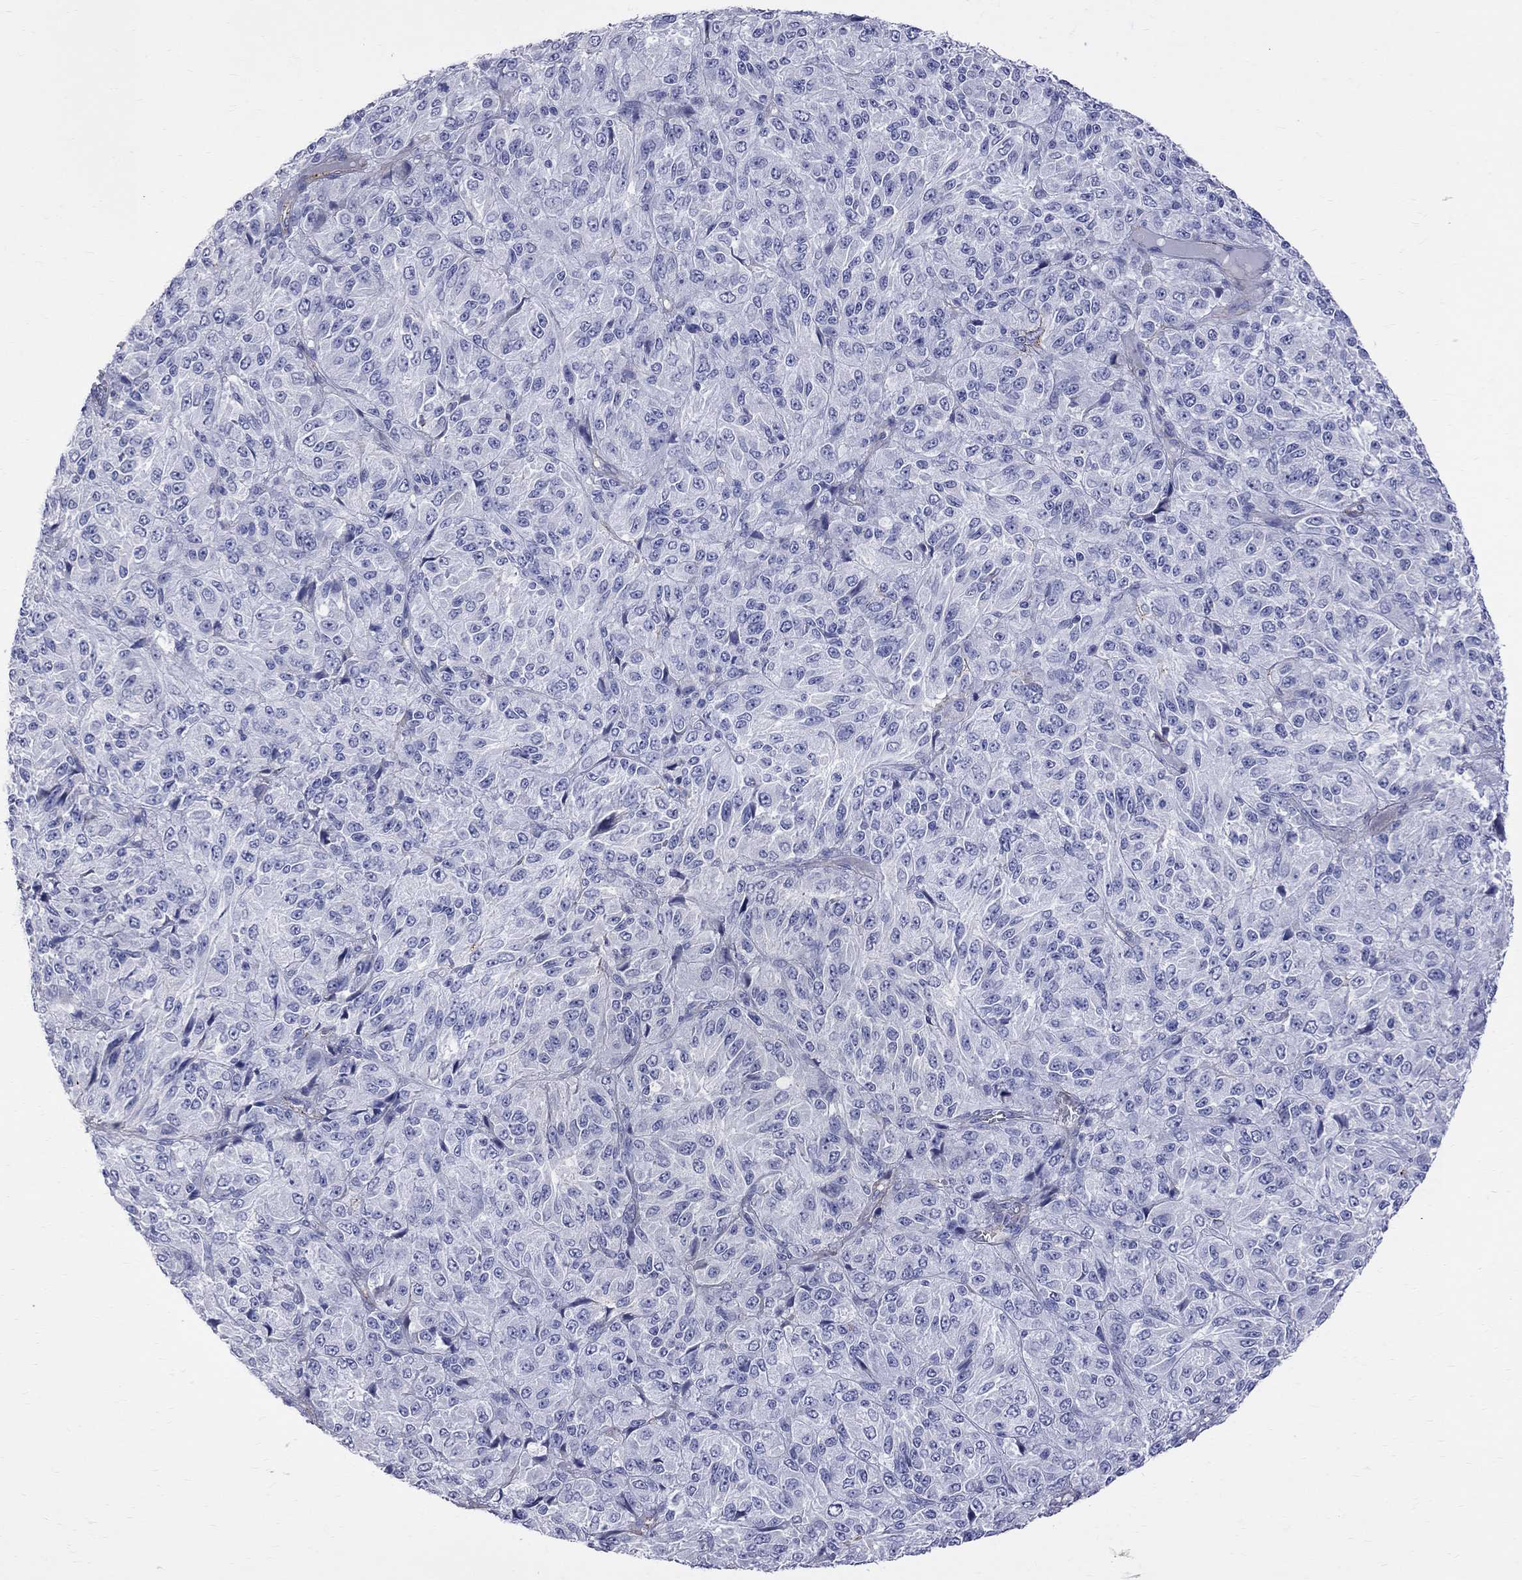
{"staining": {"intensity": "negative", "quantity": "none", "location": "none"}, "tissue": "melanoma", "cell_type": "Tumor cells", "image_type": "cancer", "snomed": [{"axis": "morphology", "description": "Malignant melanoma, Metastatic site"}, {"axis": "topography", "description": "Brain"}], "caption": "High power microscopy micrograph of an immunohistochemistry (IHC) photomicrograph of malignant melanoma (metastatic site), revealing no significant expression in tumor cells.", "gene": "S100A3", "patient": {"sex": "female", "age": 56}}